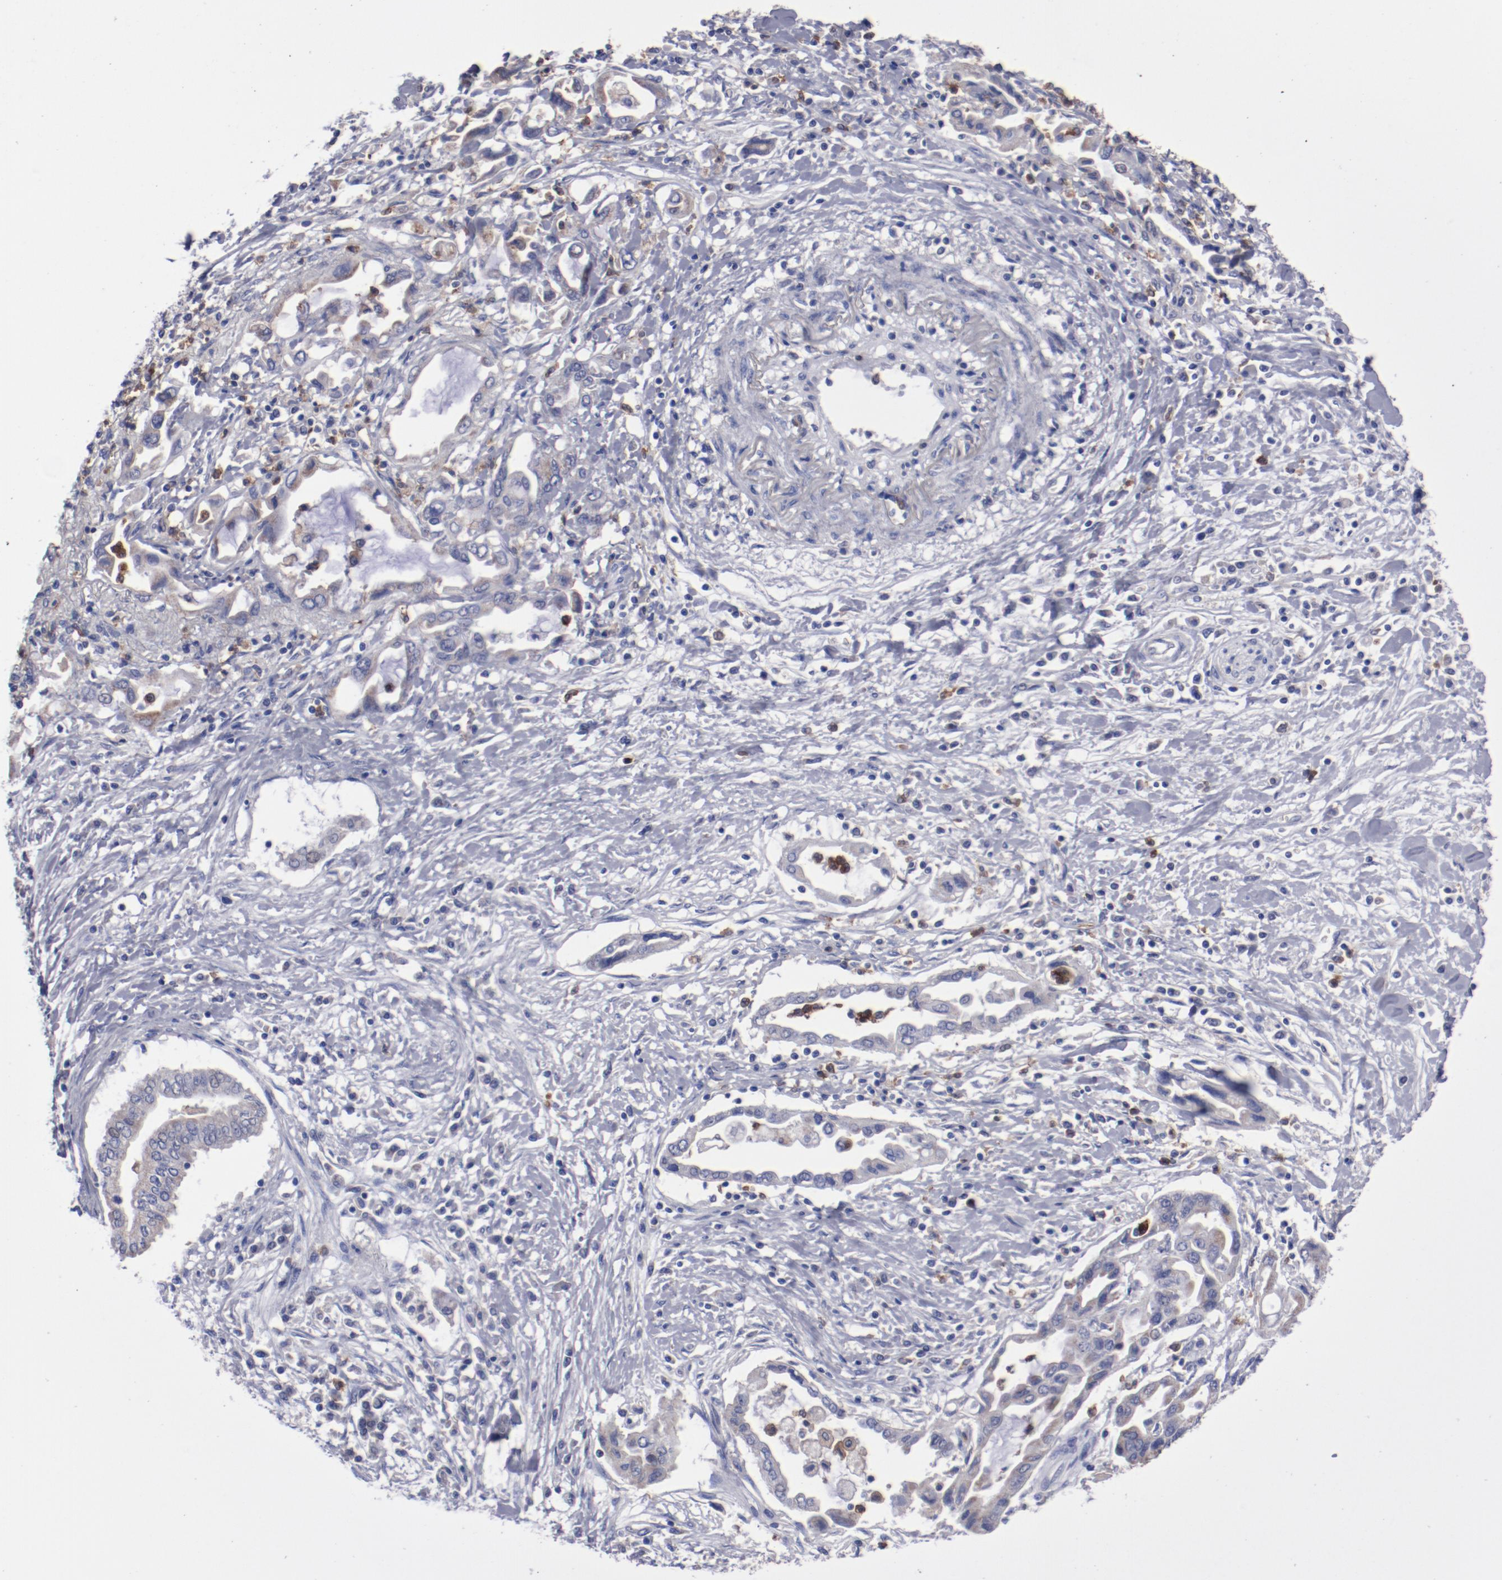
{"staining": {"intensity": "weak", "quantity": ">75%", "location": "cytoplasmic/membranous"}, "tissue": "pancreatic cancer", "cell_type": "Tumor cells", "image_type": "cancer", "snomed": [{"axis": "morphology", "description": "Adenocarcinoma, NOS"}, {"axis": "topography", "description": "Pancreas"}], "caption": "Immunohistochemical staining of human pancreatic adenocarcinoma displays low levels of weak cytoplasmic/membranous protein staining in approximately >75% of tumor cells. (DAB (3,3'-diaminobenzidine) IHC, brown staining for protein, blue staining for nuclei).", "gene": "FGR", "patient": {"sex": "female", "age": 57}}